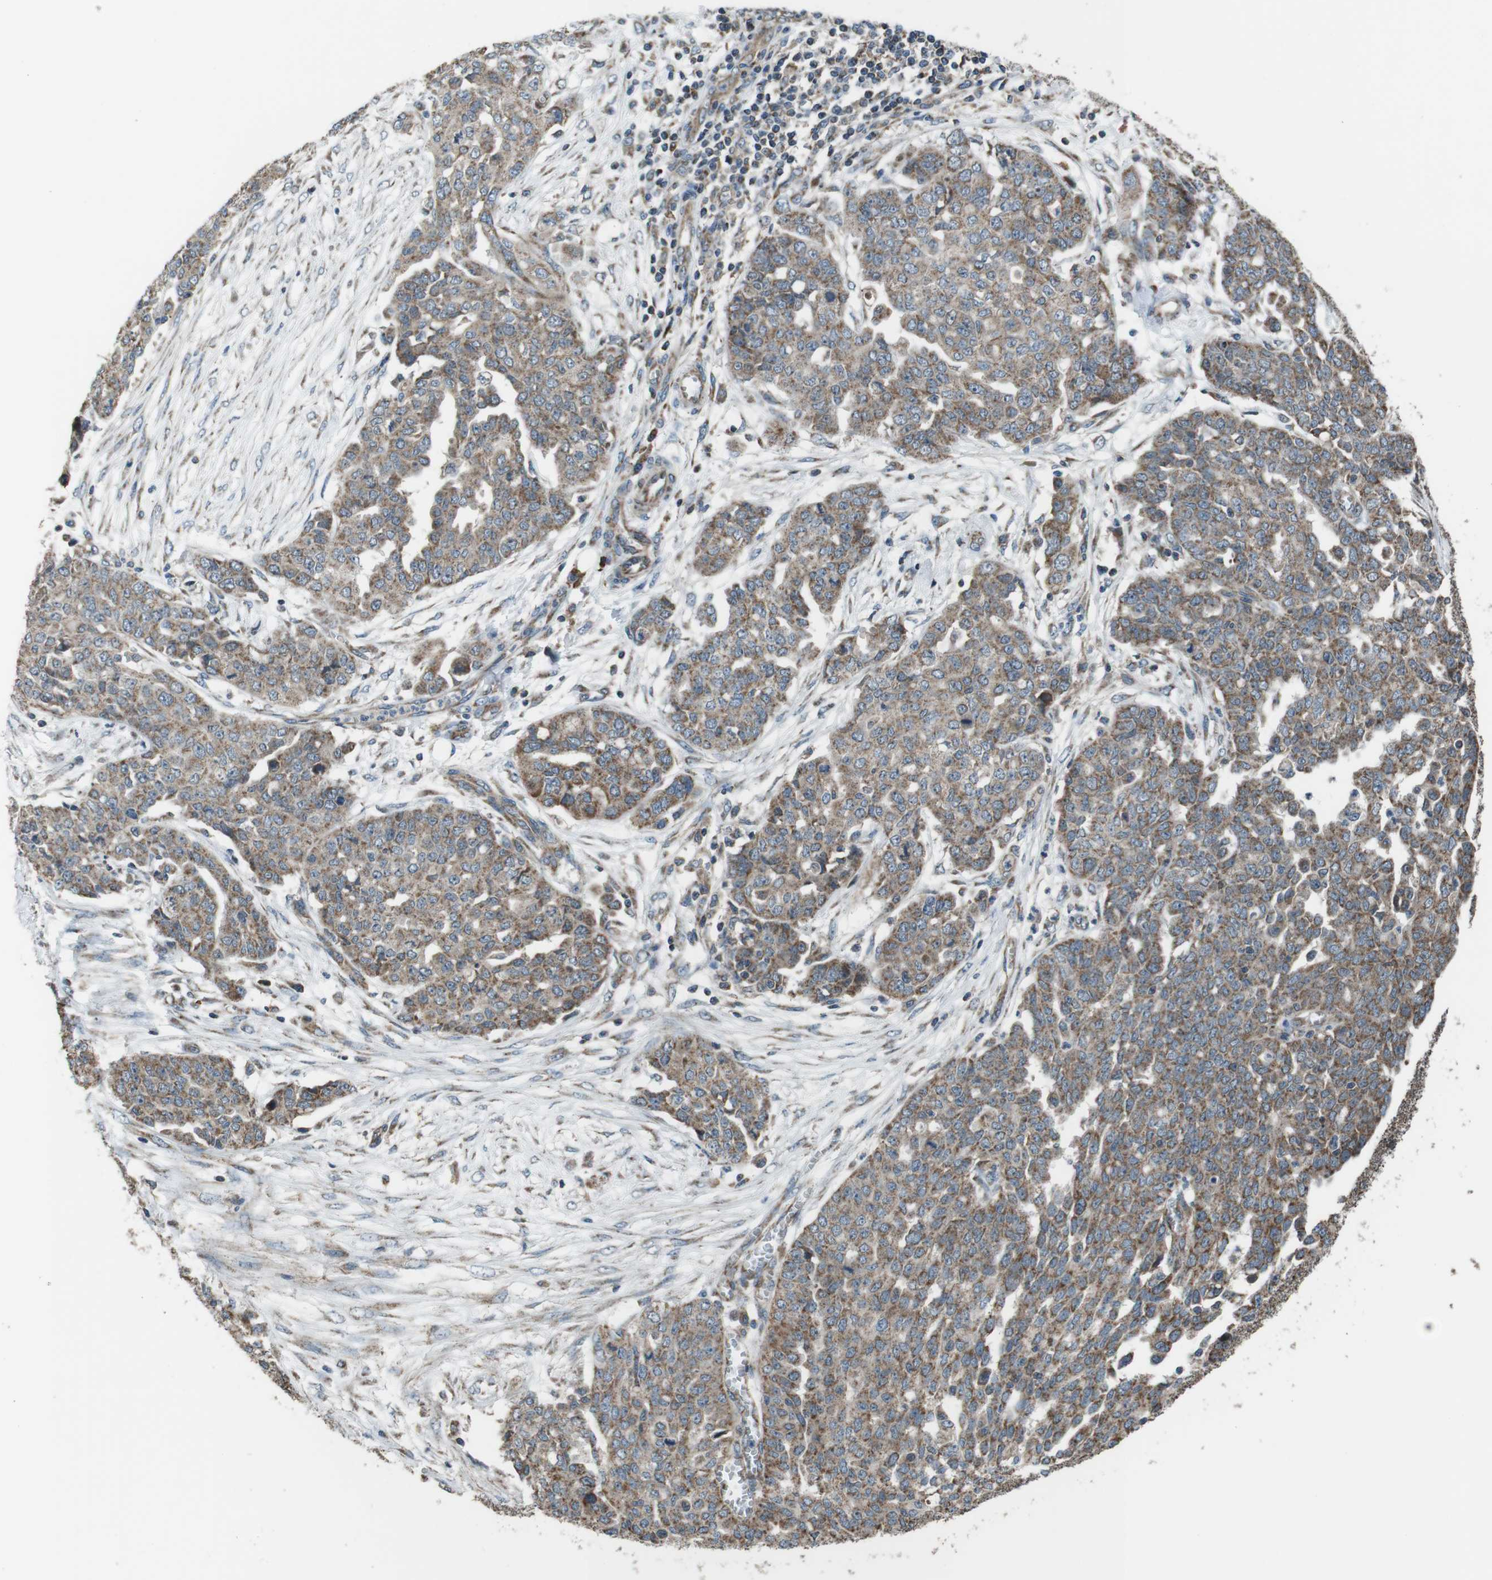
{"staining": {"intensity": "moderate", "quantity": "25%-75%", "location": "cytoplasmic/membranous"}, "tissue": "ovarian cancer", "cell_type": "Tumor cells", "image_type": "cancer", "snomed": [{"axis": "morphology", "description": "Cystadenocarcinoma, serous, NOS"}, {"axis": "topography", "description": "Soft tissue"}, {"axis": "topography", "description": "Ovary"}], "caption": "About 25%-75% of tumor cells in human ovarian serous cystadenocarcinoma show moderate cytoplasmic/membranous protein positivity as visualized by brown immunohistochemical staining.", "gene": "GIMAP8", "patient": {"sex": "female", "age": 57}}